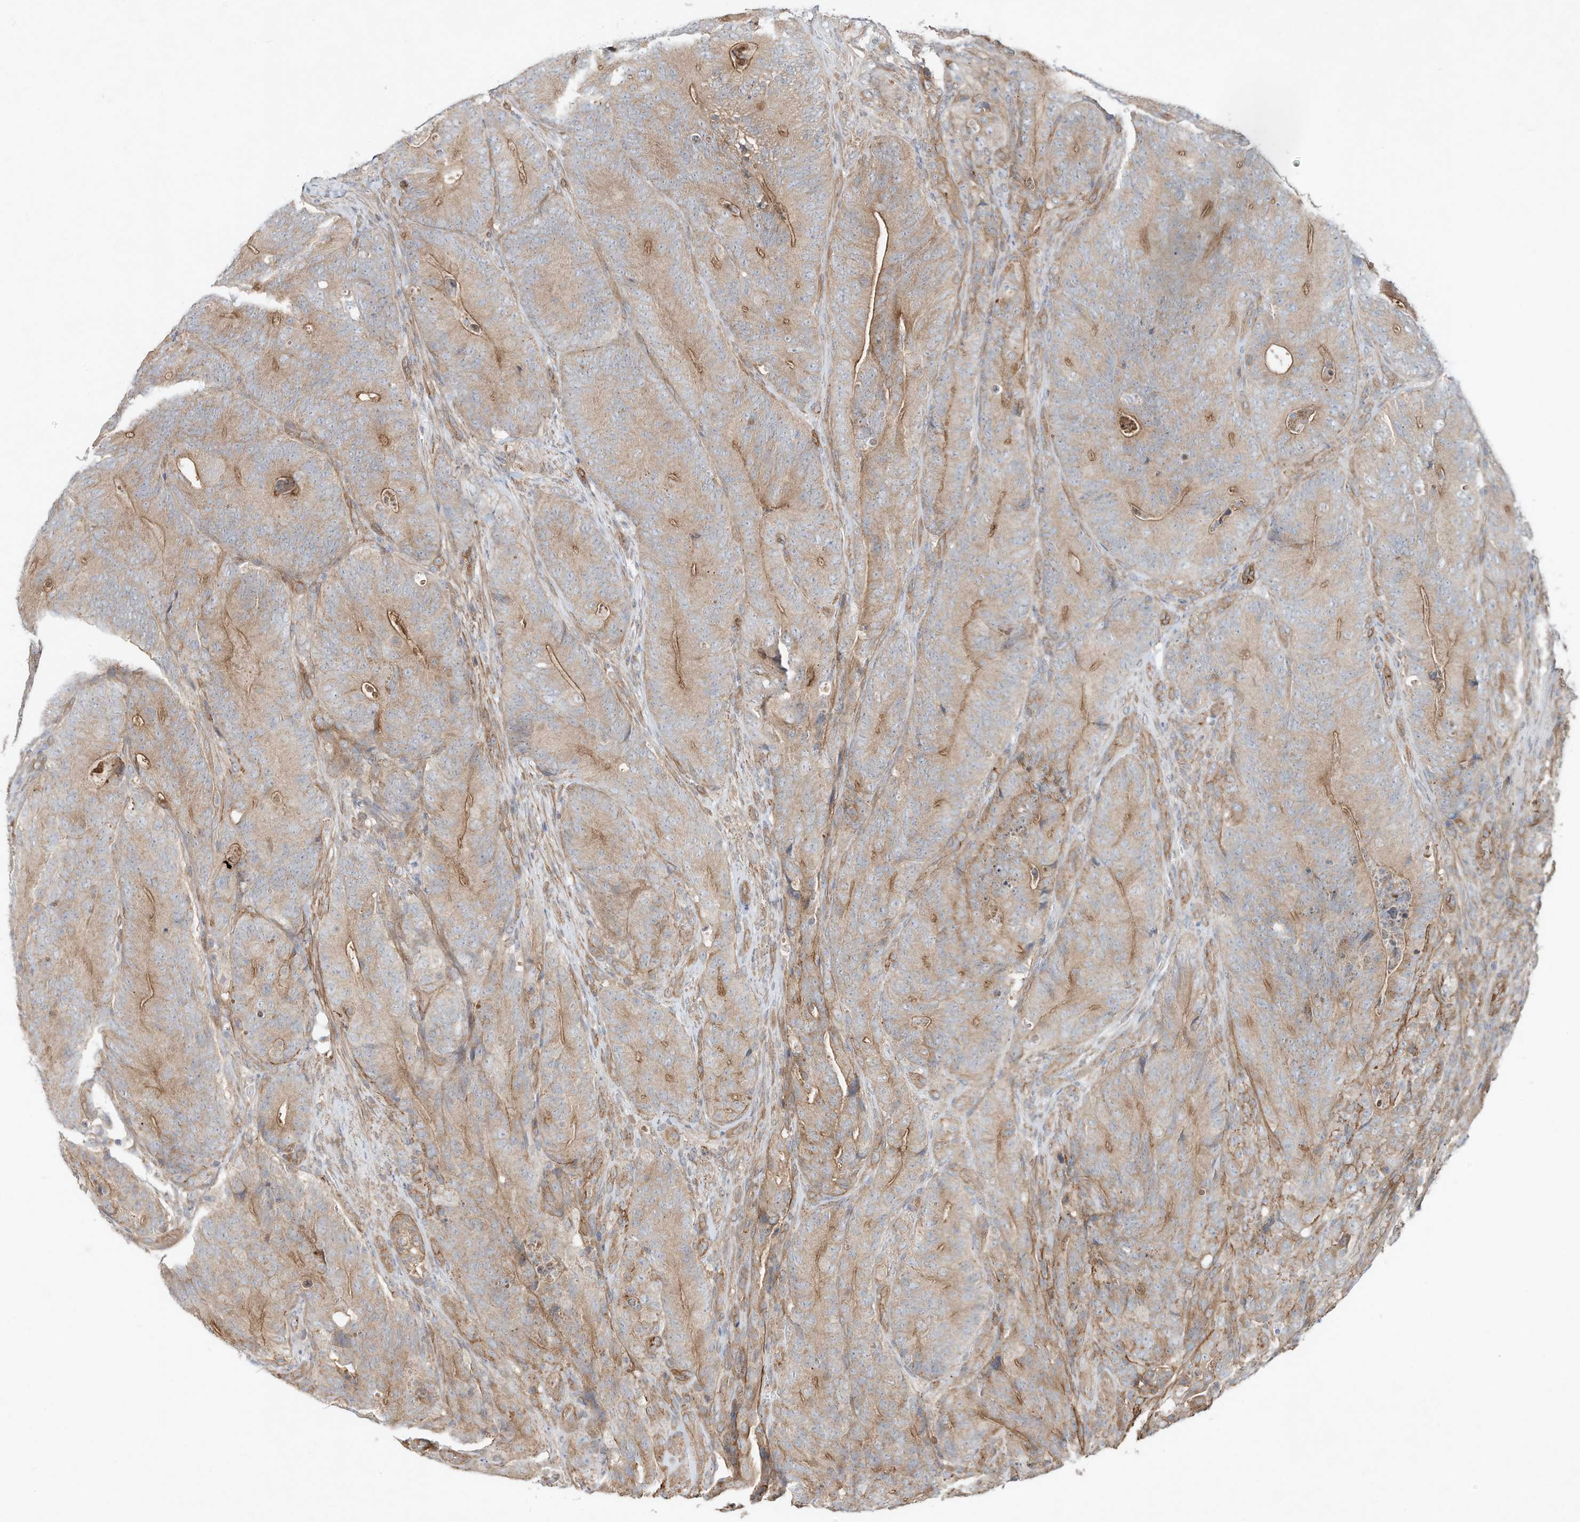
{"staining": {"intensity": "moderate", "quantity": ">75%", "location": "cytoplasmic/membranous"}, "tissue": "colorectal cancer", "cell_type": "Tumor cells", "image_type": "cancer", "snomed": [{"axis": "morphology", "description": "Normal tissue, NOS"}, {"axis": "topography", "description": "Colon"}], "caption": "An immunohistochemistry (IHC) histopathology image of neoplastic tissue is shown. Protein staining in brown labels moderate cytoplasmic/membranous positivity in colorectal cancer within tumor cells.", "gene": "HTR5A", "patient": {"sex": "female", "age": 82}}